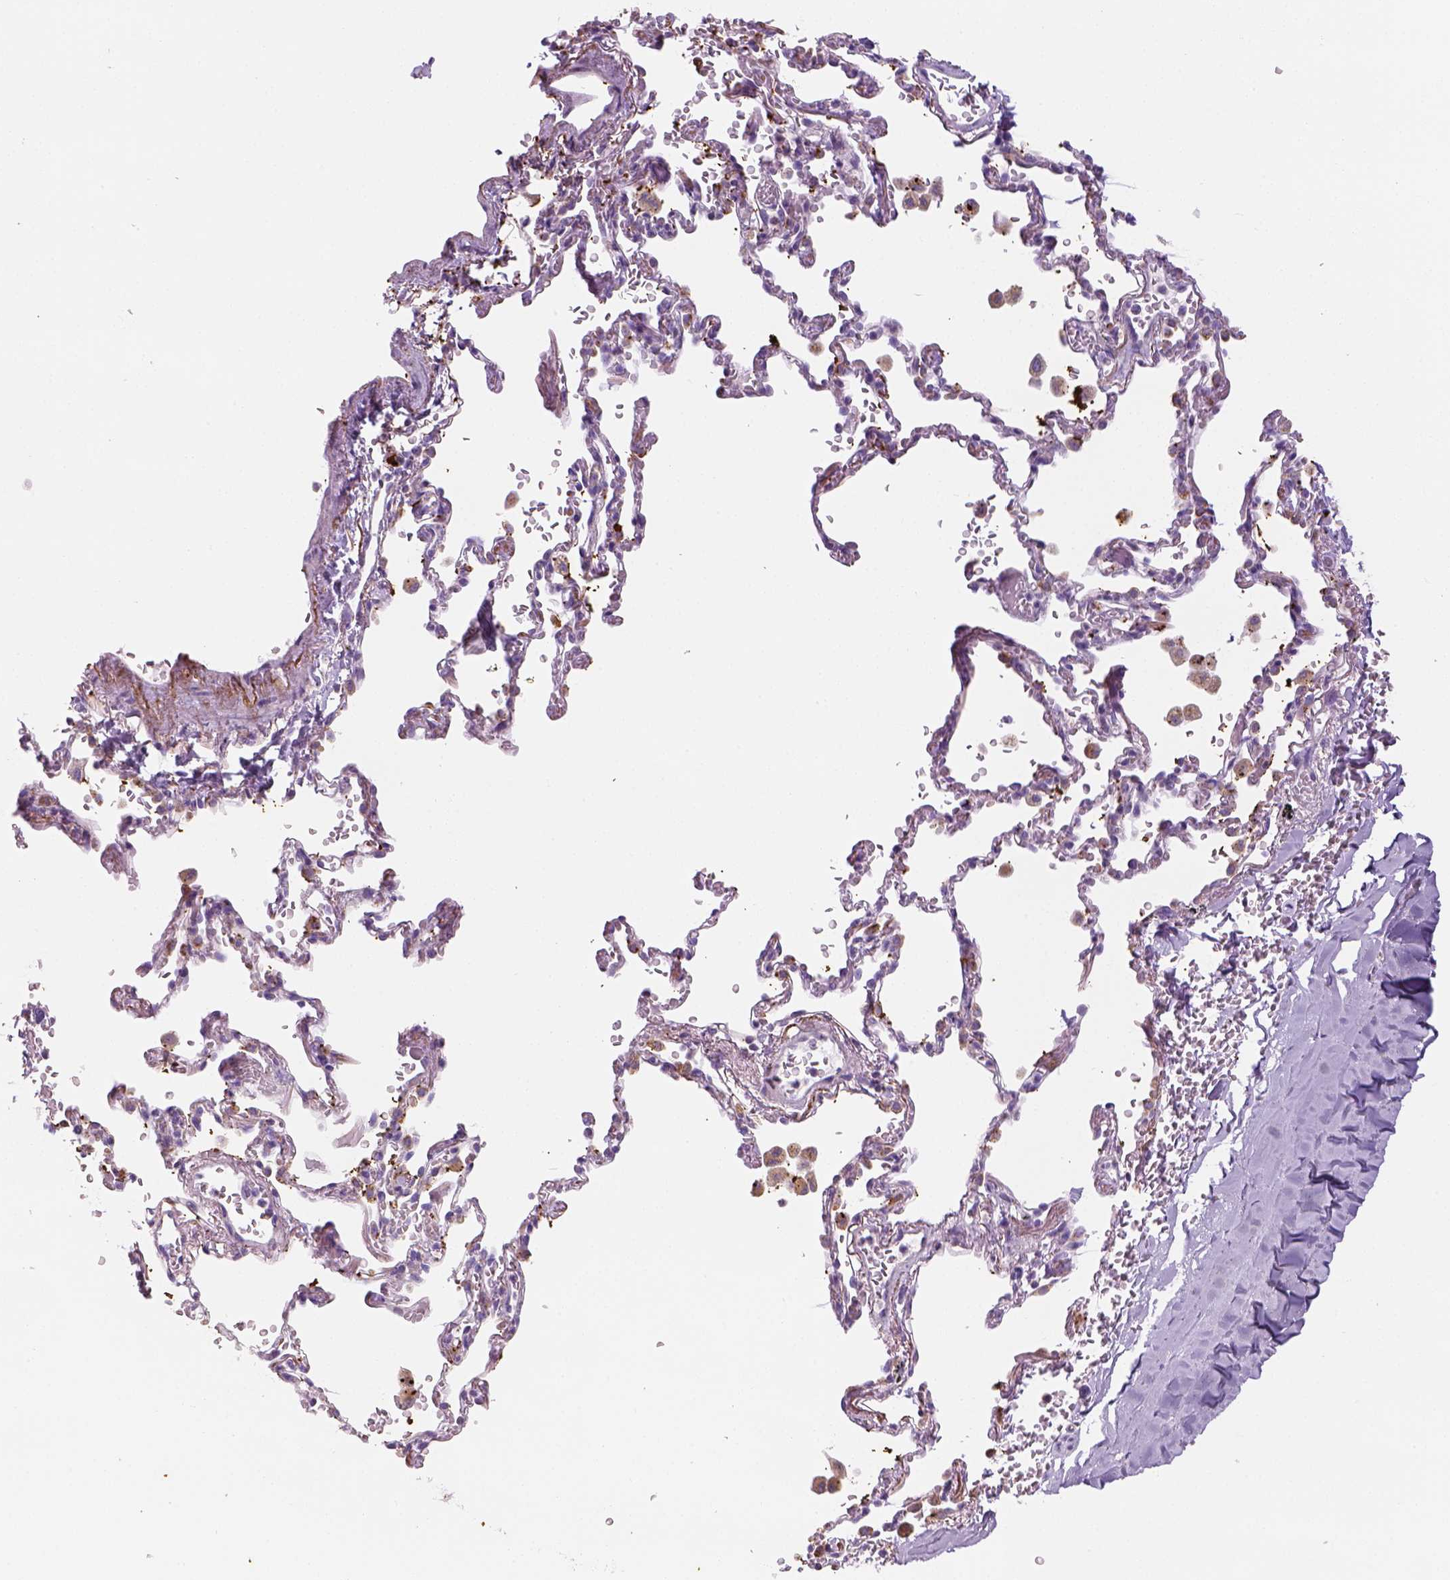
{"staining": {"intensity": "negative", "quantity": "none", "location": "none"}, "tissue": "adipose tissue", "cell_type": "Adipocytes", "image_type": "normal", "snomed": [{"axis": "morphology", "description": "Normal tissue, NOS"}, {"axis": "topography", "description": "Cartilage tissue"}, {"axis": "topography", "description": "Bronchus"}, {"axis": "topography", "description": "Peripheral nerve tissue"}], "caption": "DAB (3,3'-diaminobenzidine) immunohistochemical staining of benign human adipose tissue exhibits no significant expression in adipocytes. Brightfield microscopy of immunohistochemistry (IHC) stained with DAB (3,3'-diaminobenzidine) (brown) and hematoxylin (blue), captured at high magnification.", "gene": "CES2", "patient": {"sex": "male", "age": 67}}